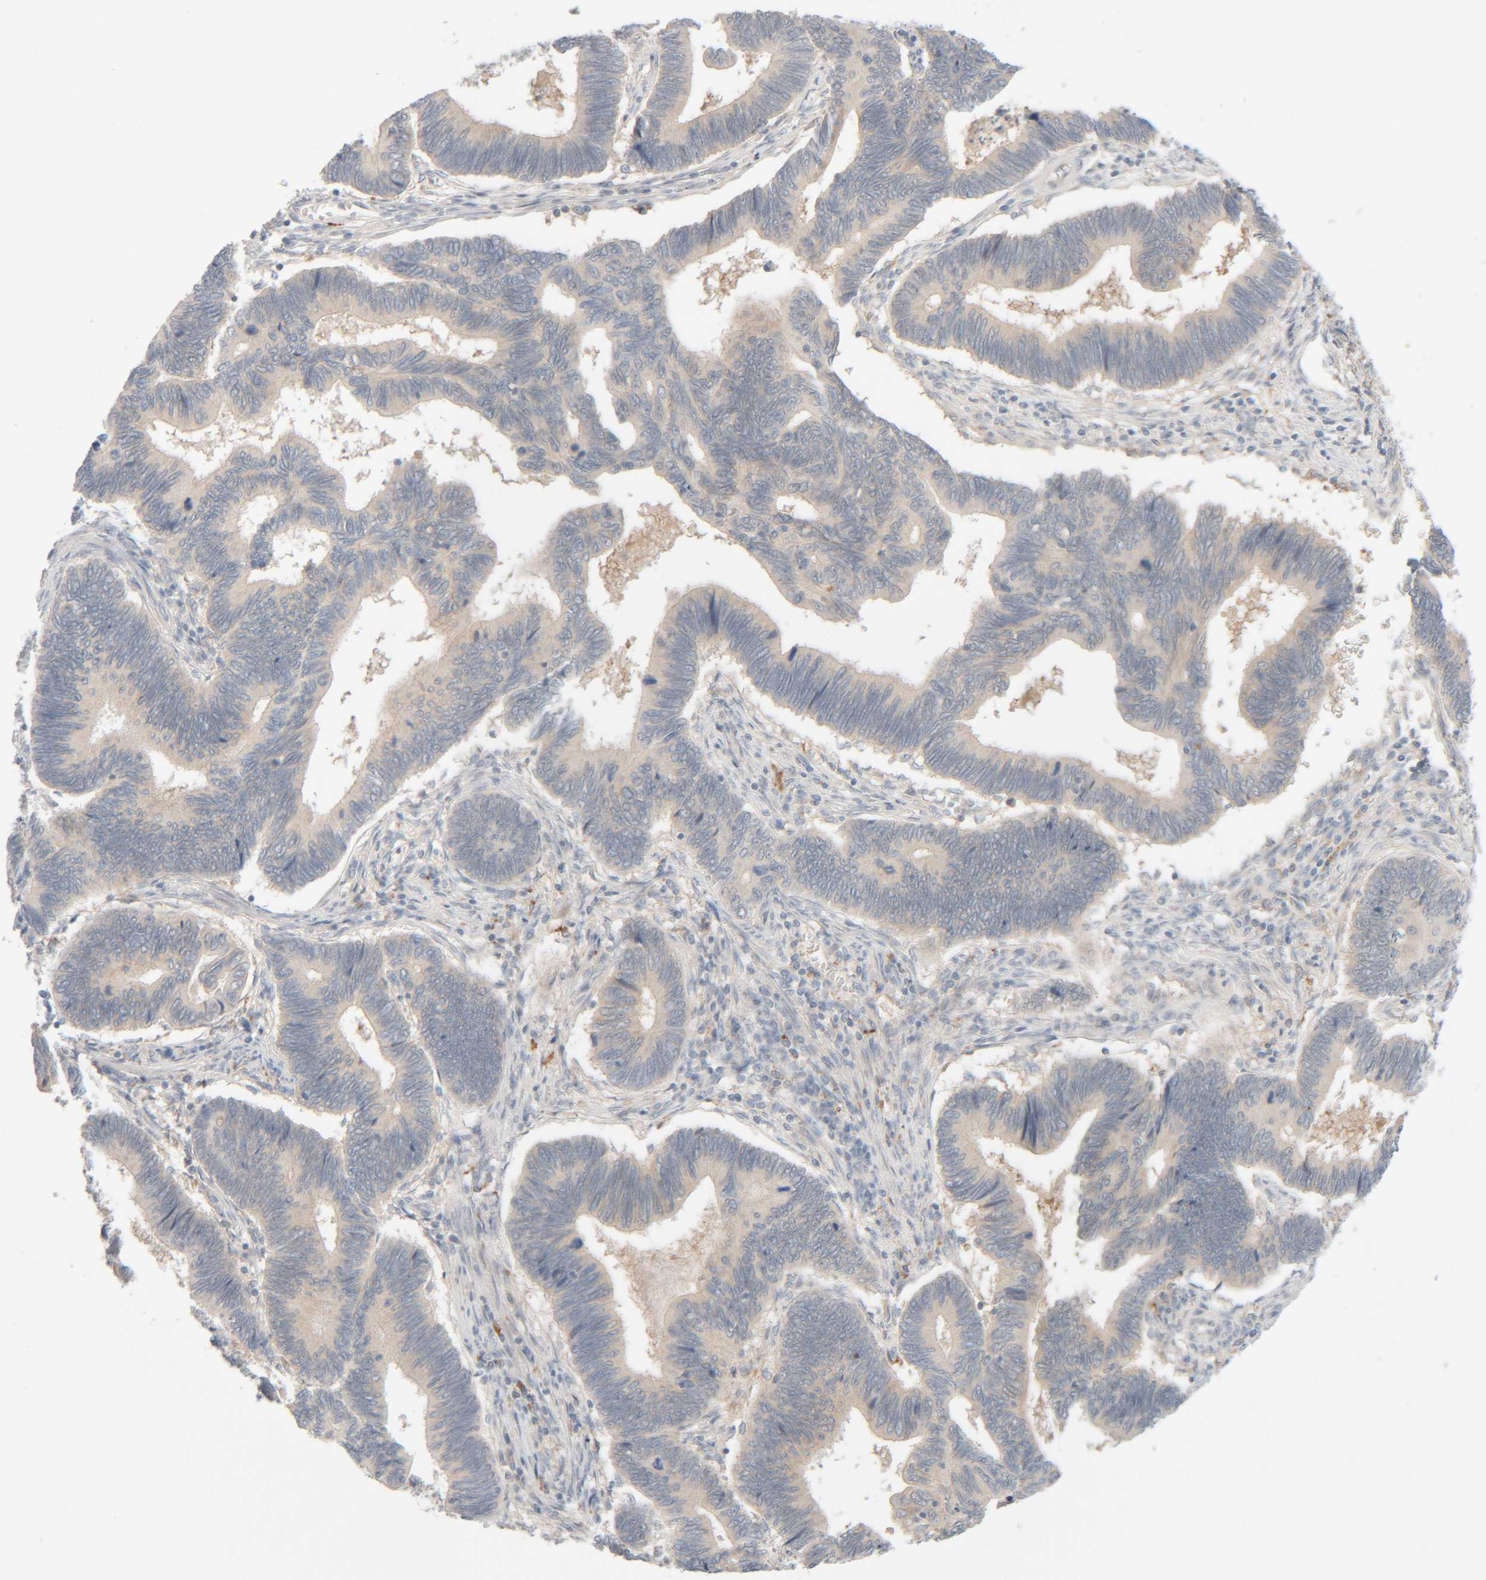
{"staining": {"intensity": "negative", "quantity": "none", "location": "none"}, "tissue": "pancreatic cancer", "cell_type": "Tumor cells", "image_type": "cancer", "snomed": [{"axis": "morphology", "description": "Adenocarcinoma, NOS"}, {"axis": "topography", "description": "Pancreas"}], "caption": "Immunohistochemistry image of pancreatic cancer (adenocarcinoma) stained for a protein (brown), which exhibits no expression in tumor cells. (Stains: DAB (3,3'-diaminobenzidine) IHC with hematoxylin counter stain, Microscopy: brightfield microscopy at high magnification).", "gene": "CHKA", "patient": {"sex": "female", "age": 70}}